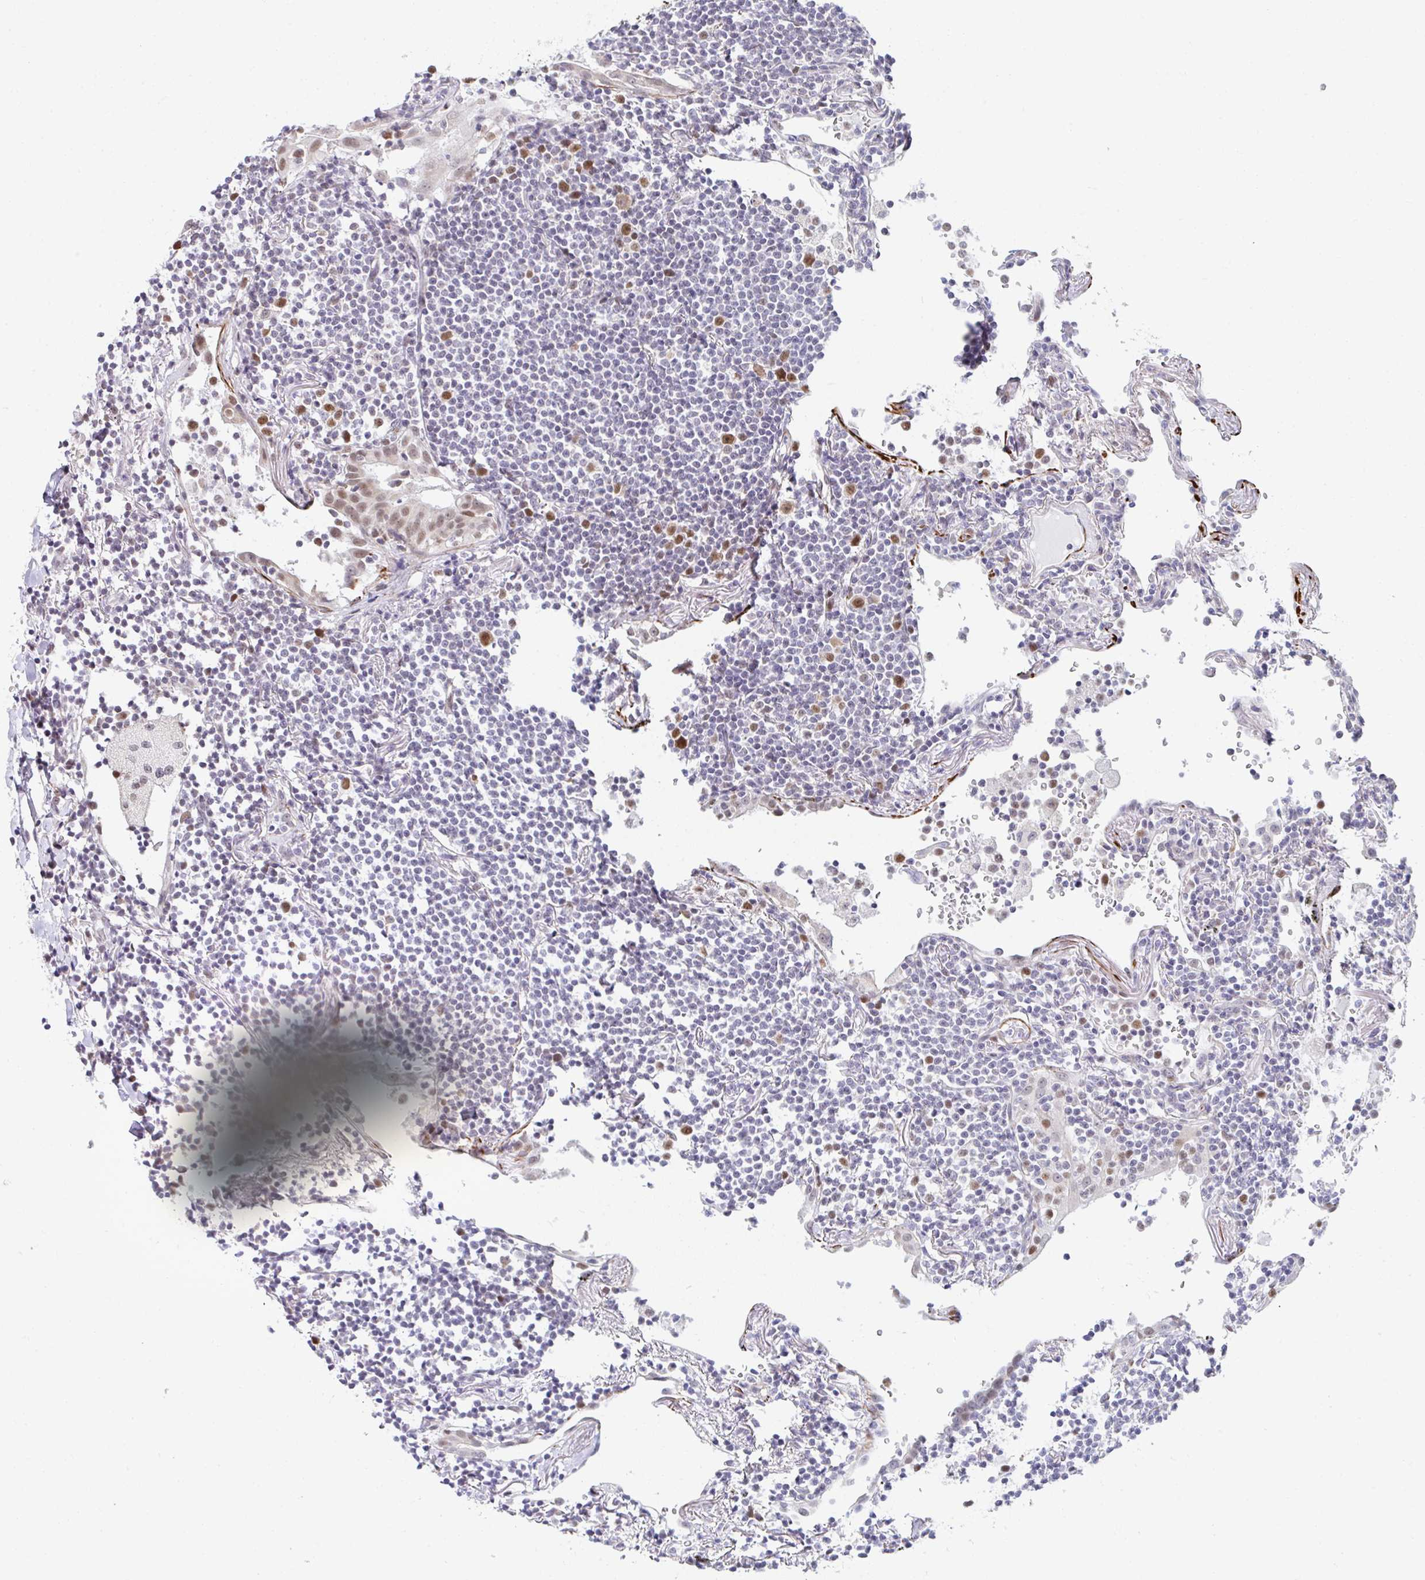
{"staining": {"intensity": "negative", "quantity": "none", "location": "none"}, "tissue": "lymphoma", "cell_type": "Tumor cells", "image_type": "cancer", "snomed": [{"axis": "morphology", "description": "Malignant lymphoma, non-Hodgkin's type, Low grade"}, {"axis": "topography", "description": "Lung"}], "caption": "The histopathology image displays no staining of tumor cells in low-grade malignant lymphoma, non-Hodgkin's type.", "gene": "GINS2", "patient": {"sex": "female", "age": 71}}